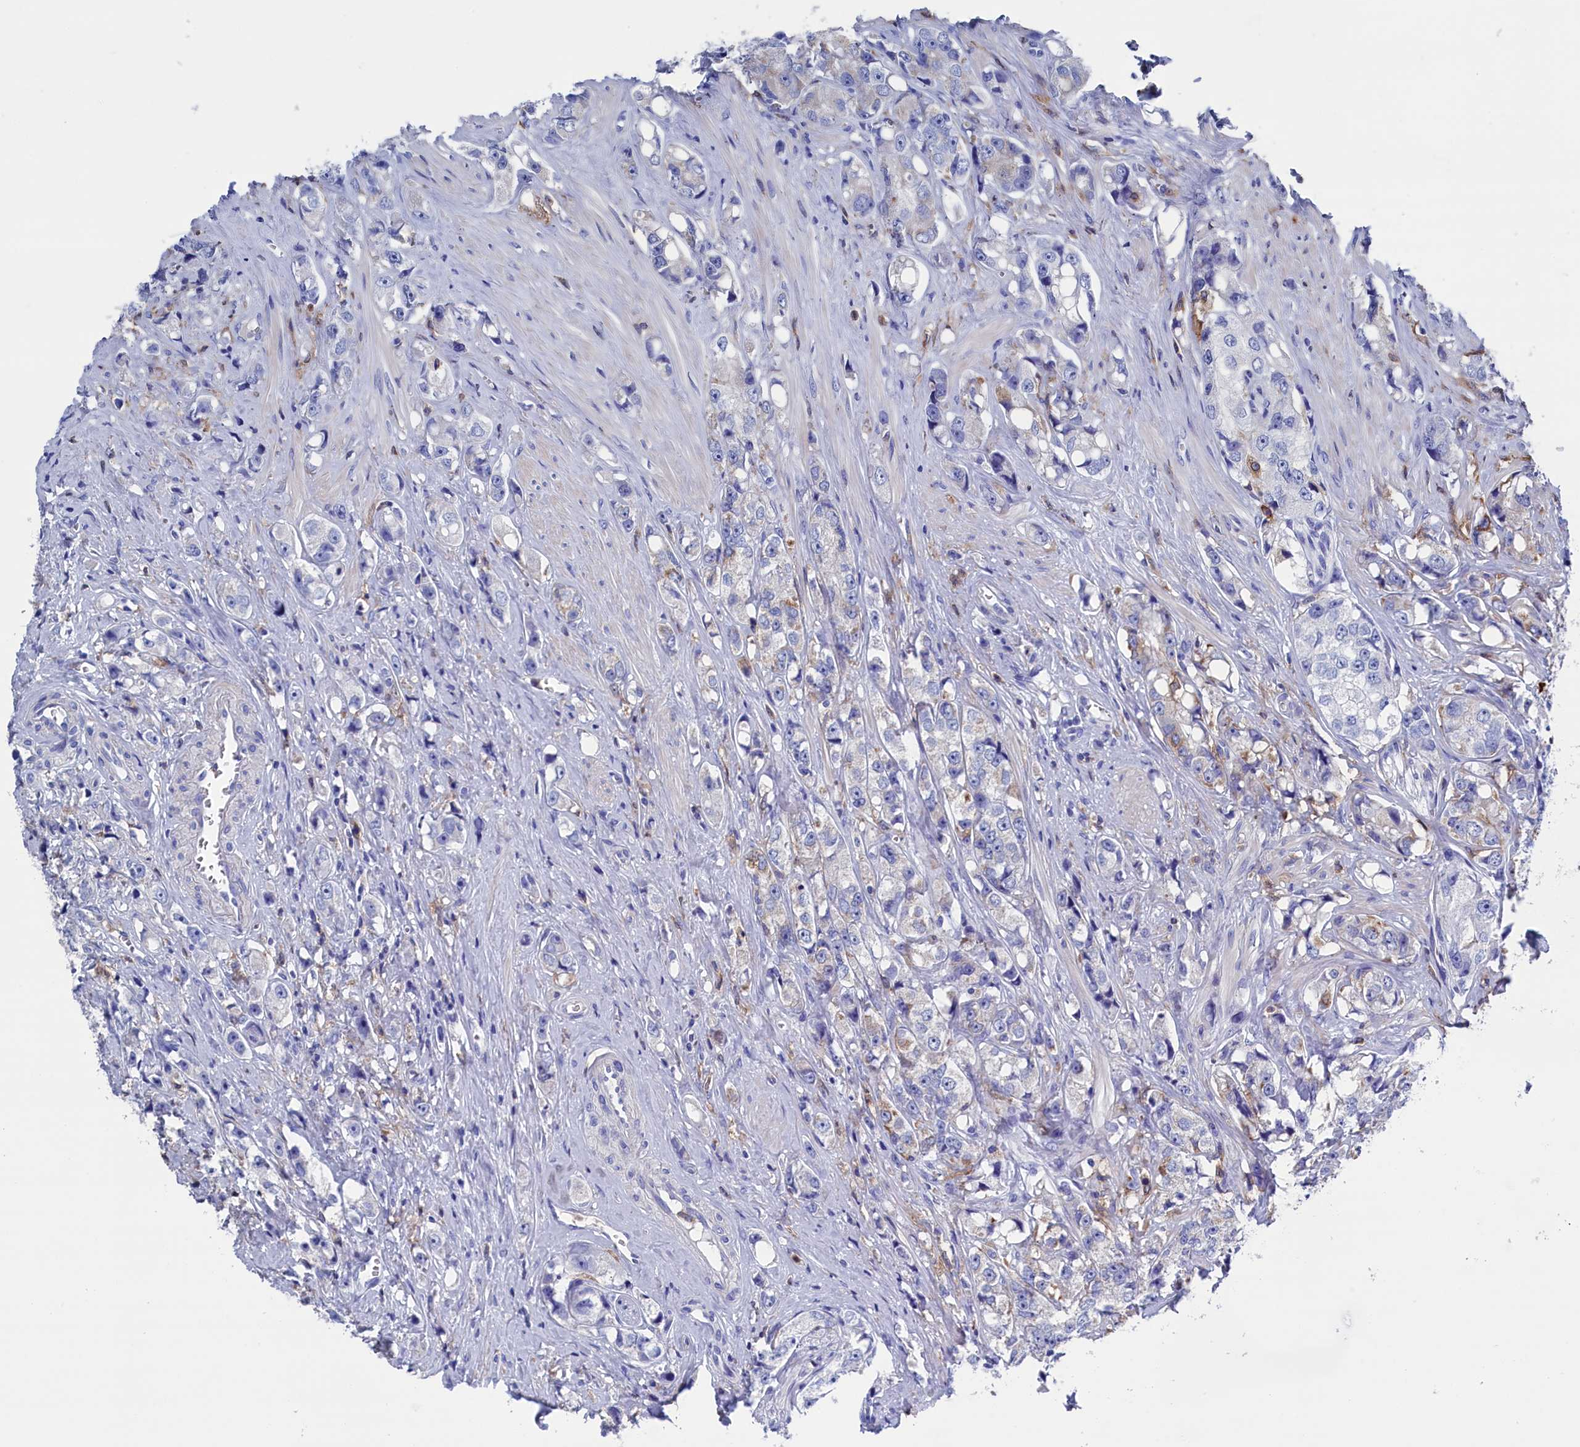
{"staining": {"intensity": "negative", "quantity": "none", "location": "none"}, "tissue": "prostate cancer", "cell_type": "Tumor cells", "image_type": "cancer", "snomed": [{"axis": "morphology", "description": "Adenocarcinoma, High grade"}, {"axis": "topography", "description": "Prostate"}], "caption": "A high-resolution photomicrograph shows immunohistochemistry (IHC) staining of prostate adenocarcinoma (high-grade), which exhibits no significant expression in tumor cells.", "gene": "TYROBP", "patient": {"sex": "male", "age": 74}}